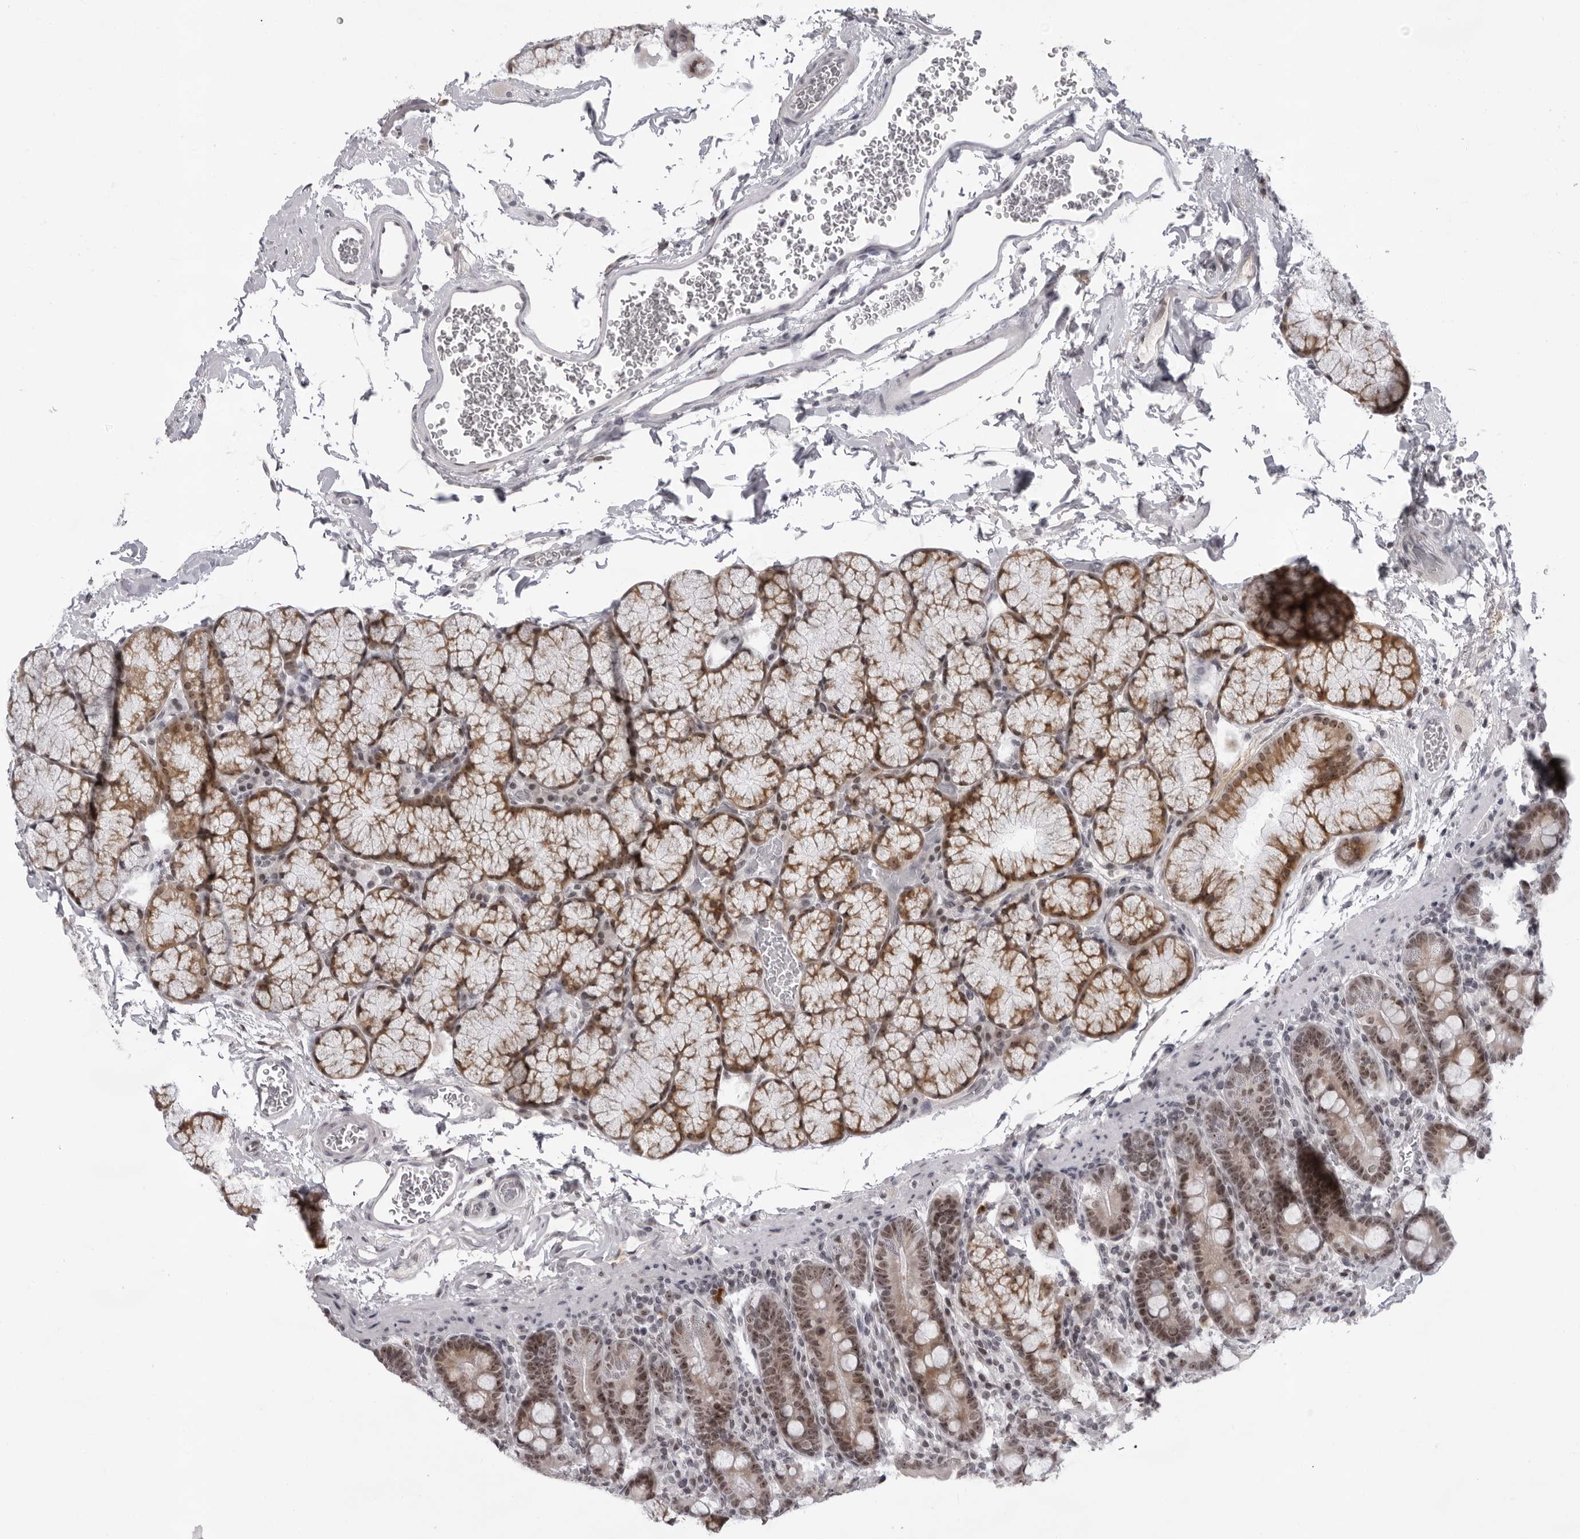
{"staining": {"intensity": "moderate", "quantity": ">75%", "location": "cytoplasmic/membranous,nuclear"}, "tissue": "duodenum", "cell_type": "Glandular cells", "image_type": "normal", "snomed": [{"axis": "morphology", "description": "Normal tissue, NOS"}, {"axis": "topography", "description": "Duodenum"}], "caption": "Immunohistochemistry (IHC) of benign human duodenum exhibits medium levels of moderate cytoplasmic/membranous,nuclear expression in approximately >75% of glandular cells.", "gene": "EXOSC10", "patient": {"sex": "male", "age": 35}}